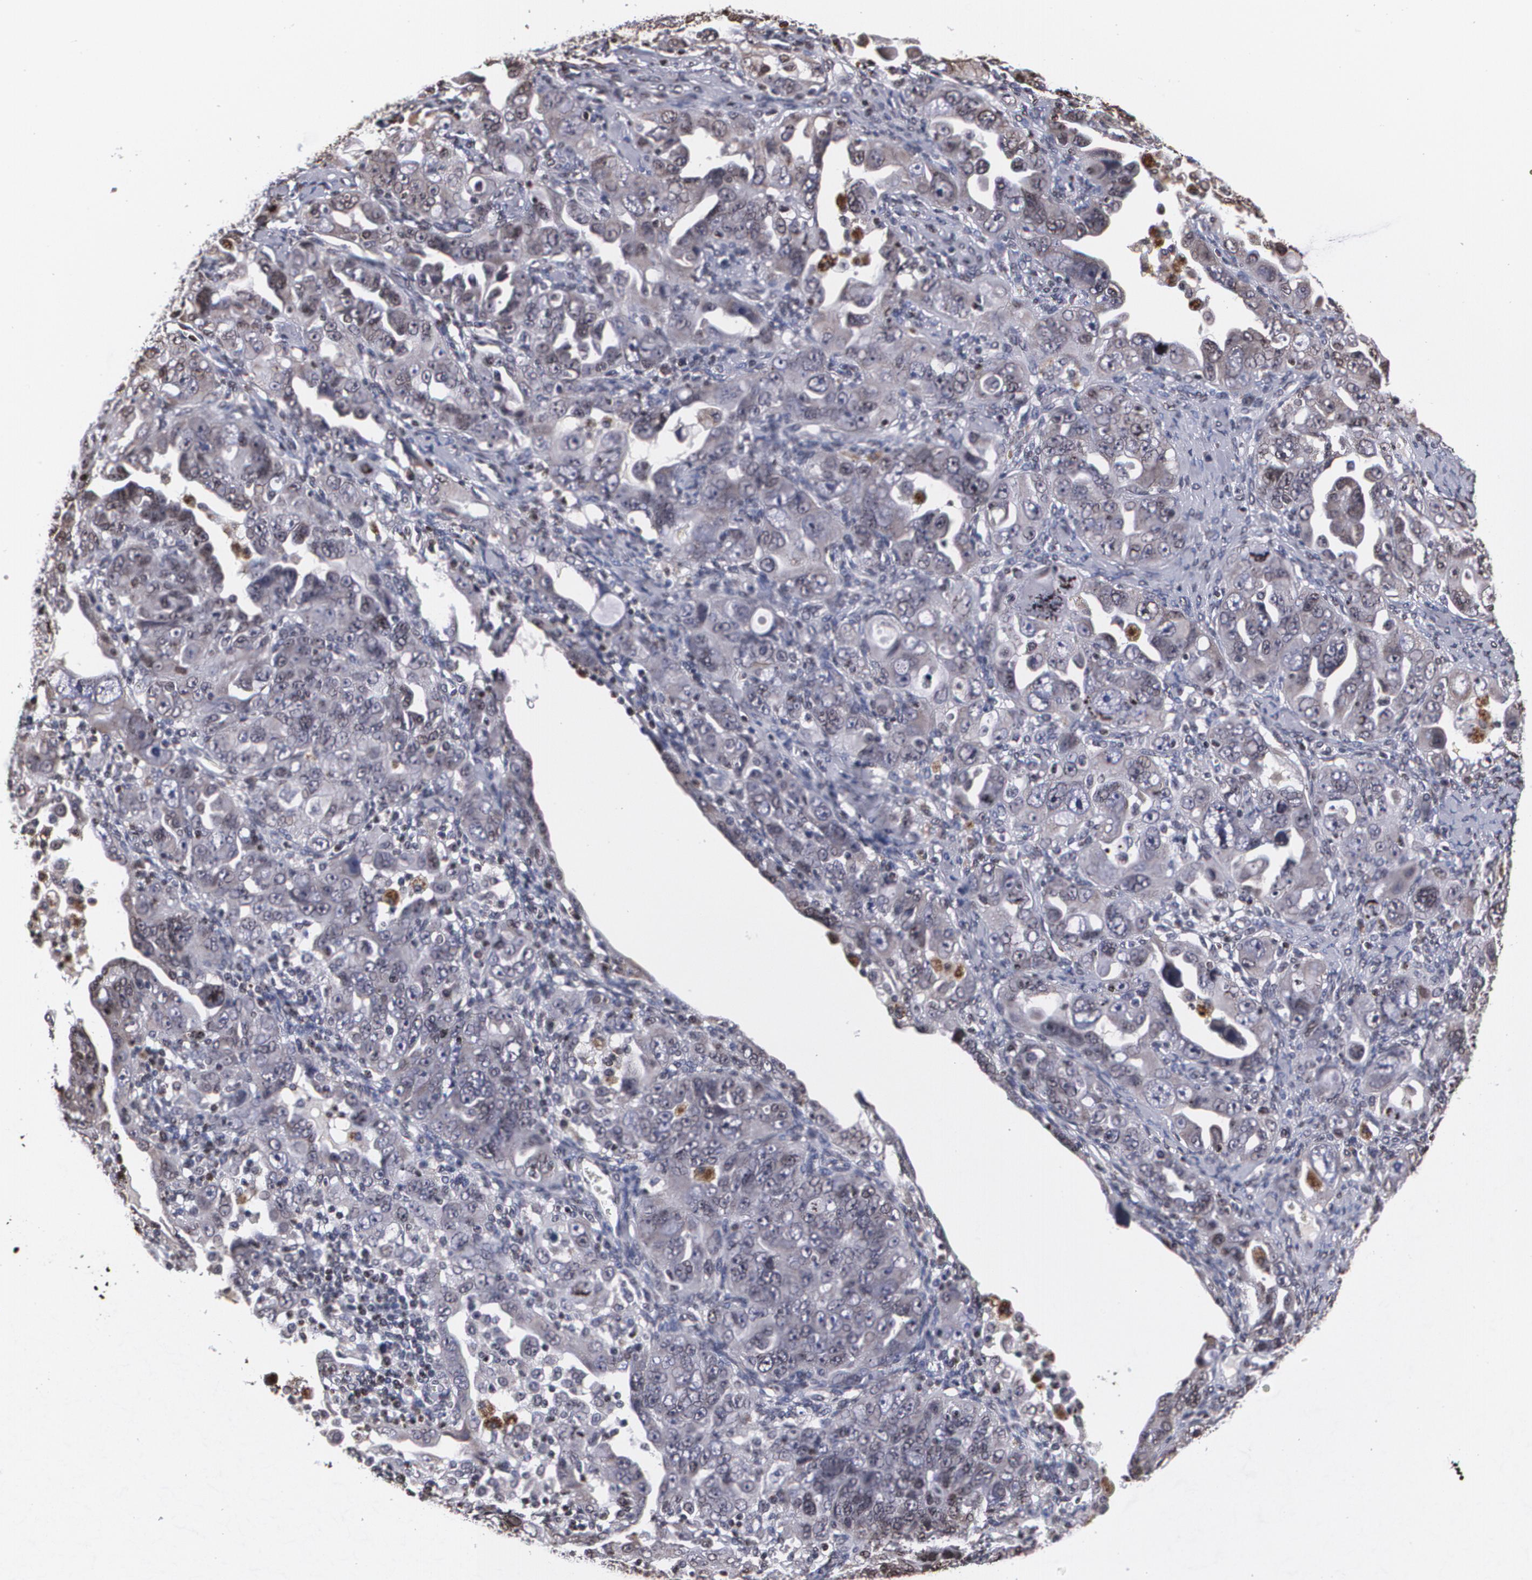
{"staining": {"intensity": "negative", "quantity": "none", "location": "none"}, "tissue": "ovarian cancer", "cell_type": "Tumor cells", "image_type": "cancer", "snomed": [{"axis": "morphology", "description": "Cystadenocarcinoma, serous, NOS"}, {"axis": "topography", "description": "Ovary"}], "caption": "The IHC image has no significant positivity in tumor cells of serous cystadenocarcinoma (ovarian) tissue.", "gene": "MVP", "patient": {"sex": "female", "age": 66}}